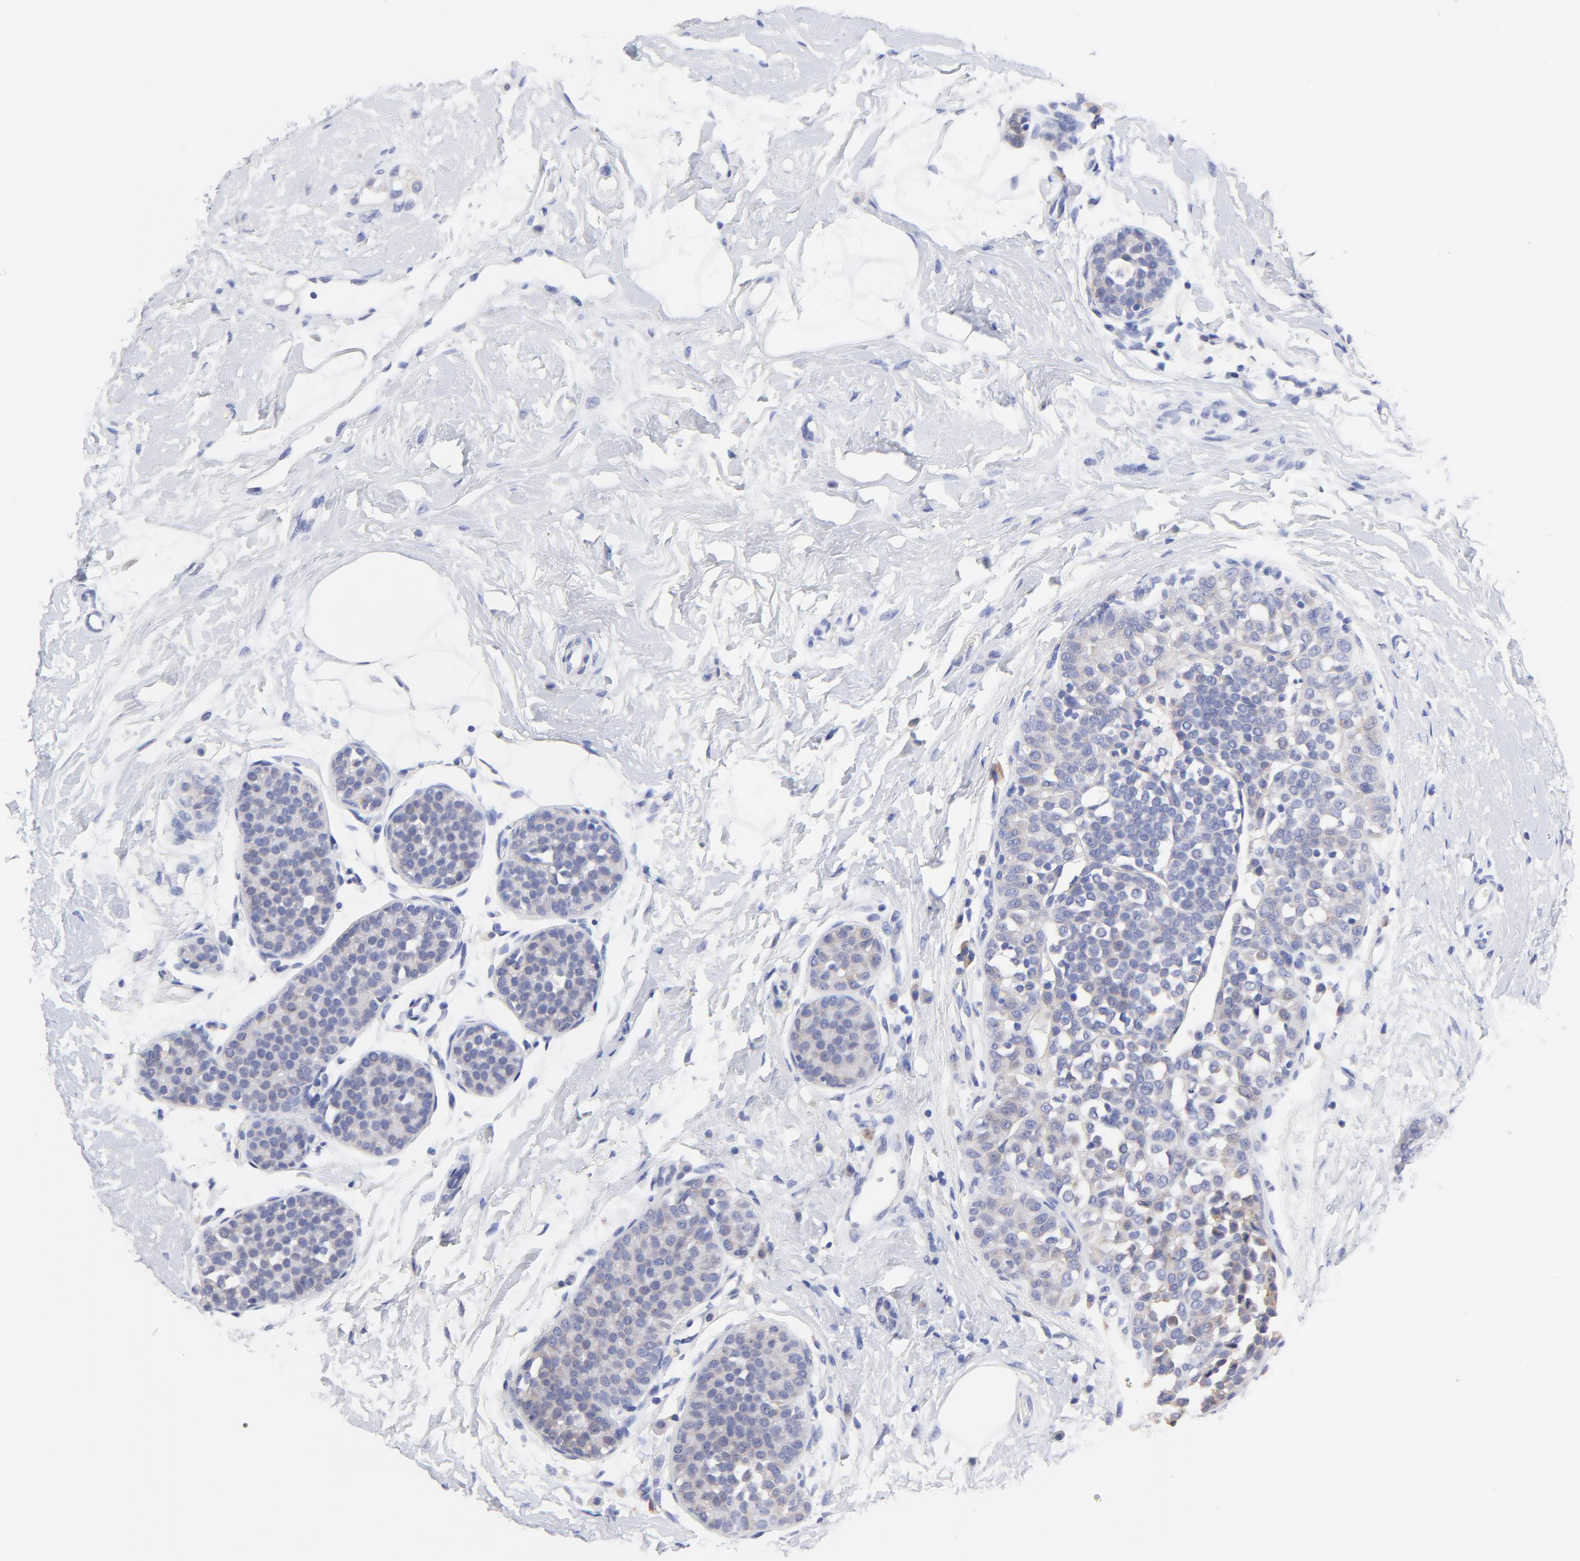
{"staining": {"intensity": "weak", "quantity": "<25%", "location": "cytoplasmic/membranous"}, "tissue": "breast cancer", "cell_type": "Tumor cells", "image_type": "cancer", "snomed": [{"axis": "morphology", "description": "Lobular carcinoma, in situ"}, {"axis": "morphology", "description": "Lobular carcinoma"}, {"axis": "topography", "description": "Breast"}], "caption": "This is a photomicrograph of IHC staining of breast cancer, which shows no positivity in tumor cells.", "gene": "LAX1", "patient": {"sex": "female", "age": 41}}